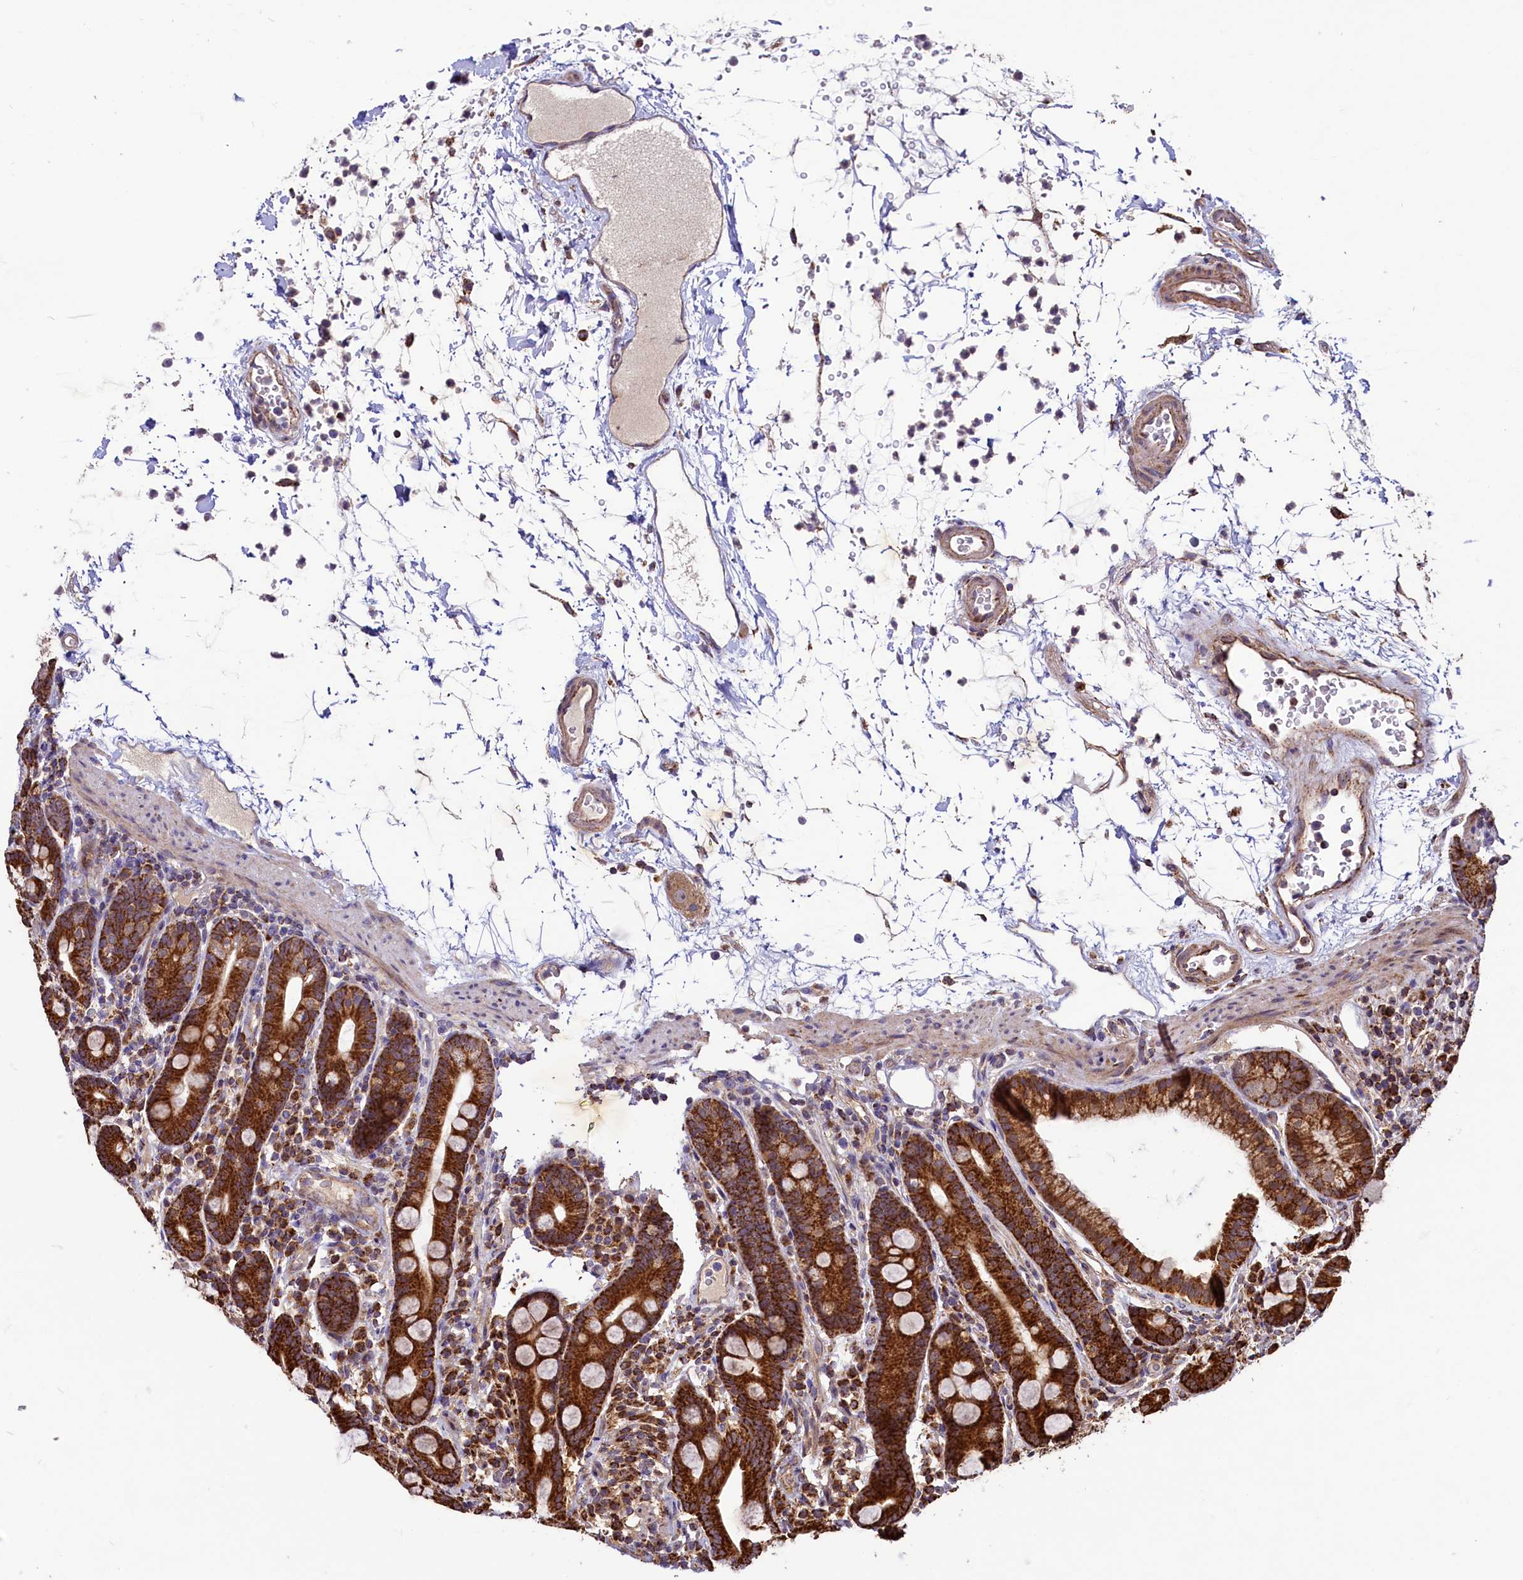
{"staining": {"intensity": "strong", "quantity": ">75%", "location": "cytoplasmic/membranous"}, "tissue": "duodenum", "cell_type": "Glandular cells", "image_type": "normal", "snomed": [{"axis": "morphology", "description": "Normal tissue, NOS"}, {"axis": "topography", "description": "Duodenum"}], "caption": "A brown stain labels strong cytoplasmic/membranous staining of a protein in glandular cells of benign human duodenum.", "gene": "STARD5", "patient": {"sex": "male", "age": 54}}